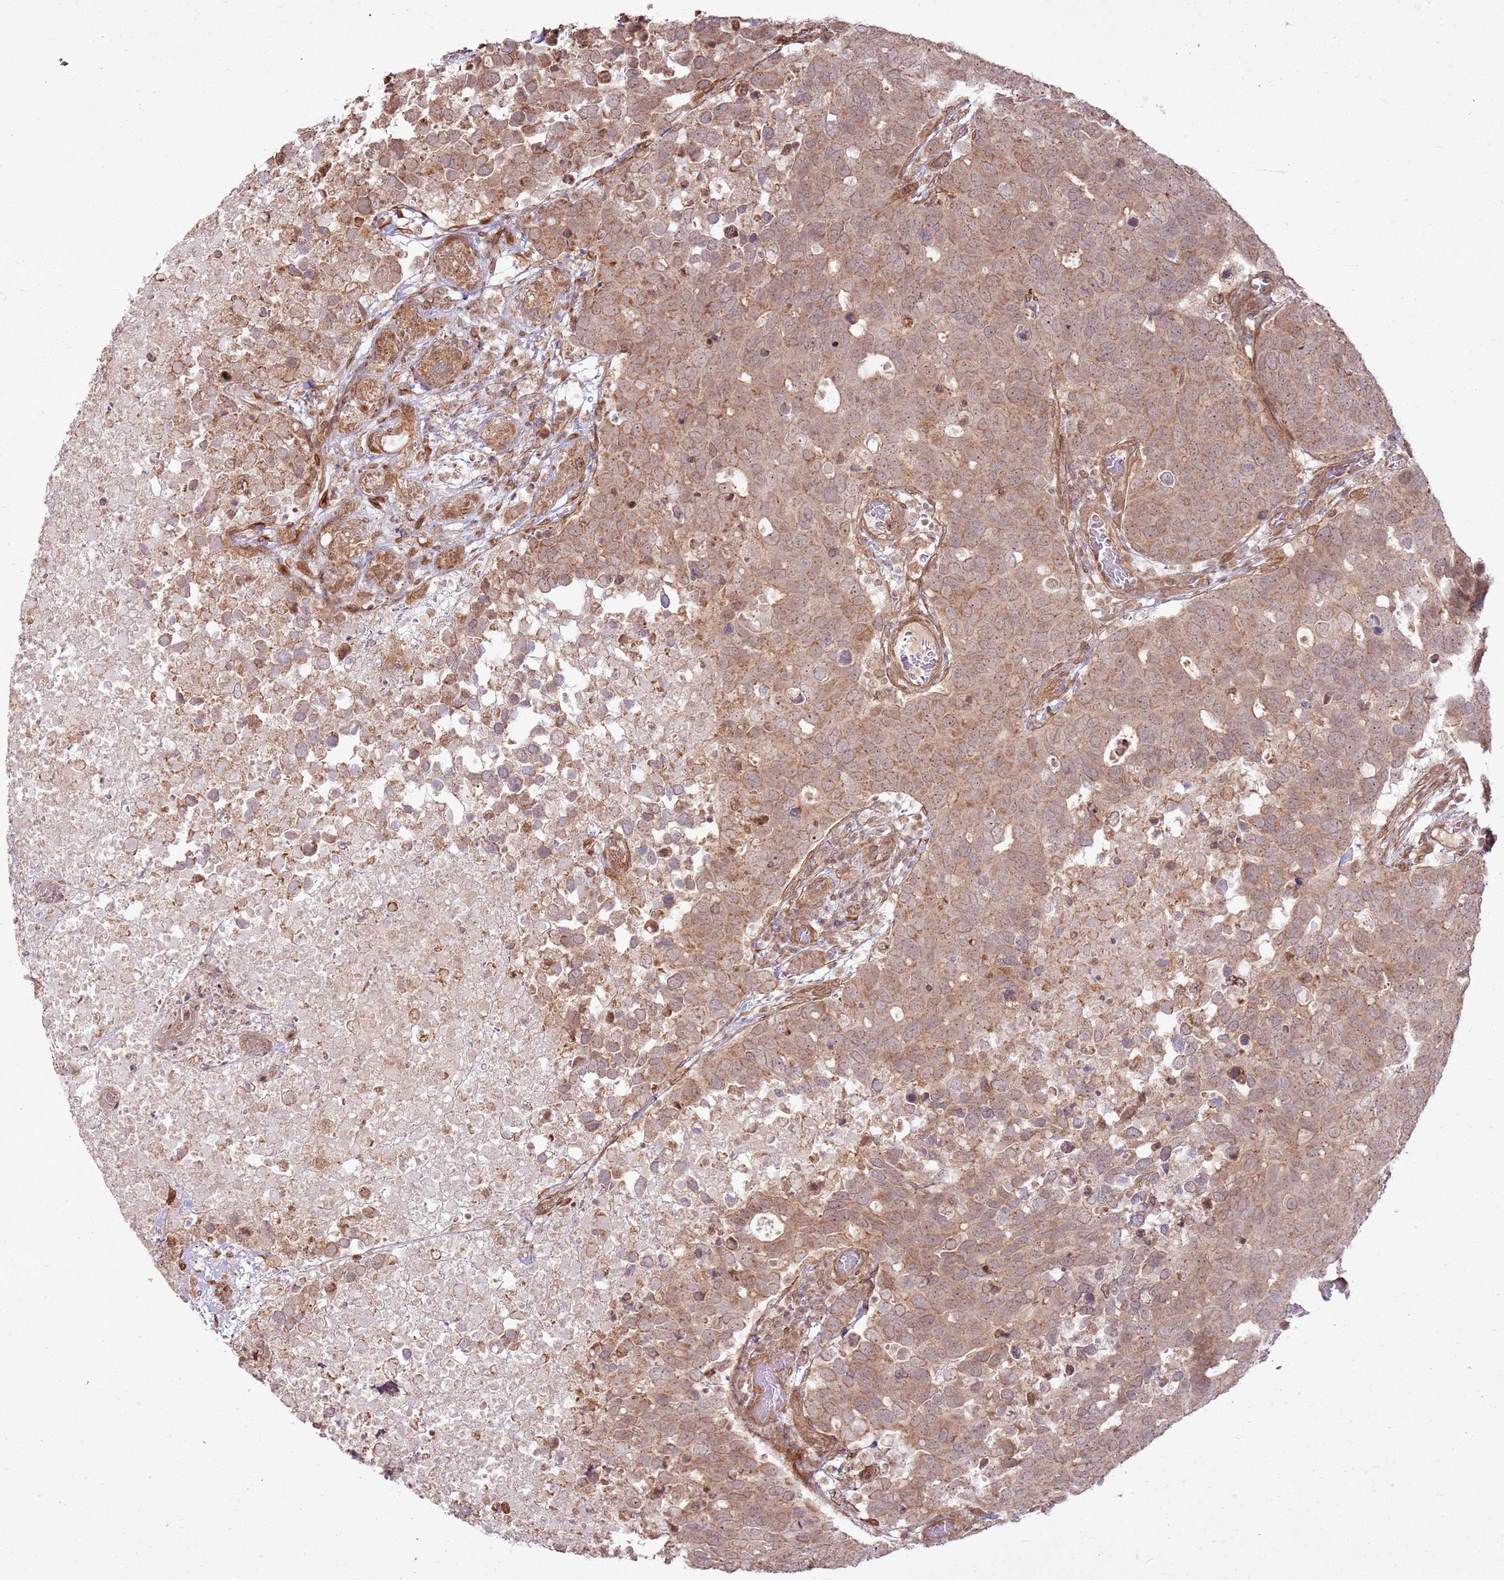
{"staining": {"intensity": "moderate", "quantity": ">75%", "location": "cytoplasmic/membranous,nuclear"}, "tissue": "breast cancer", "cell_type": "Tumor cells", "image_type": "cancer", "snomed": [{"axis": "morphology", "description": "Duct carcinoma"}, {"axis": "topography", "description": "Breast"}], "caption": "Breast cancer stained with a brown dye demonstrates moderate cytoplasmic/membranous and nuclear positive positivity in about >75% of tumor cells.", "gene": "ZNF623", "patient": {"sex": "female", "age": 83}}